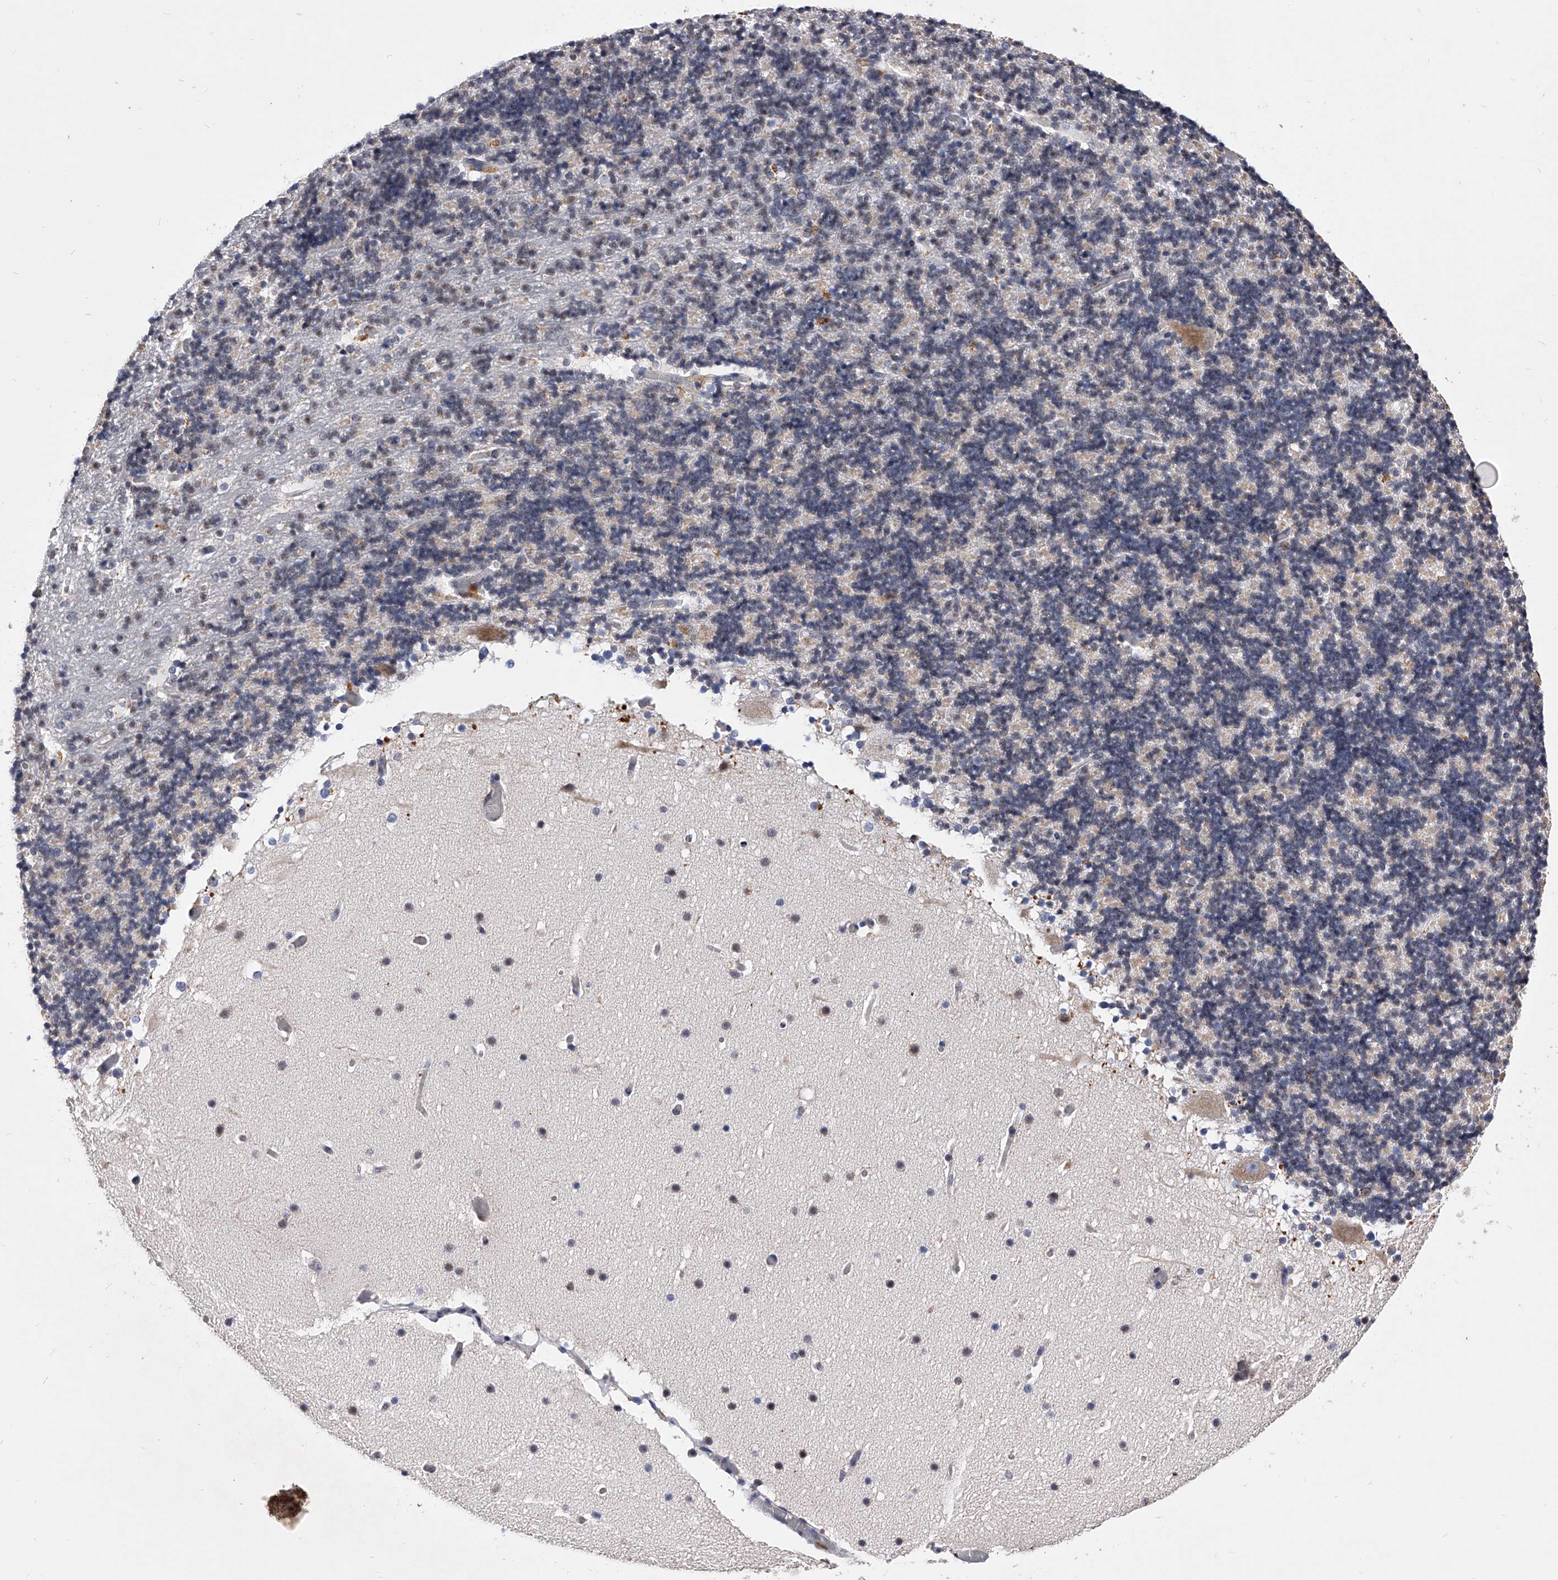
{"staining": {"intensity": "weak", "quantity": "<25%", "location": "cytoplasmic/membranous"}, "tissue": "cerebellum", "cell_type": "Cells in granular layer", "image_type": "normal", "snomed": [{"axis": "morphology", "description": "Normal tissue, NOS"}, {"axis": "topography", "description": "Cerebellum"}], "caption": "Immunohistochemistry image of unremarkable cerebellum stained for a protein (brown), which shows no expression in cells in granular layer. Nuclei are stained in blue.", "gene": "ZNF529", "patient": {"sex": "male", "age": 57}}